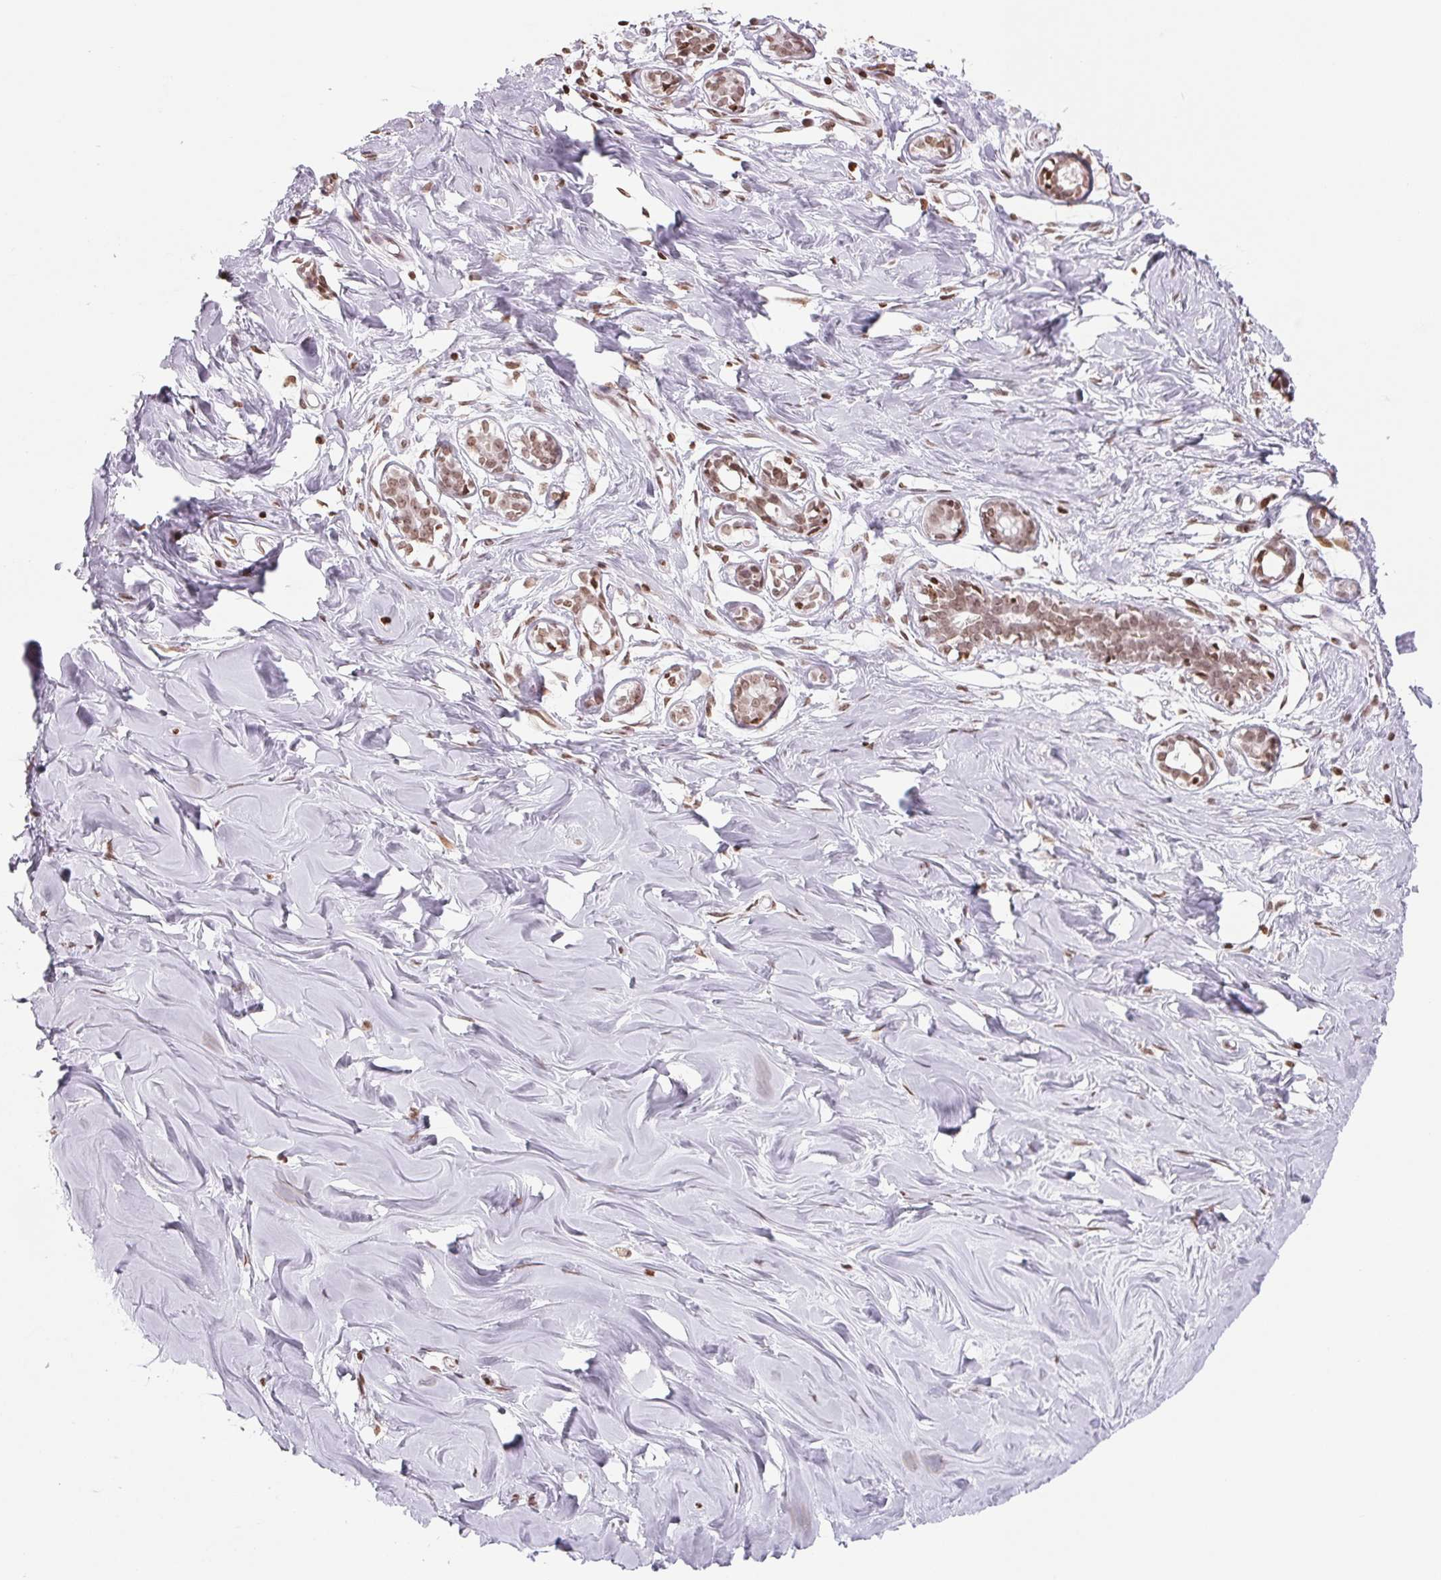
{"staining": {"intensity": "negative", "quantity": "none", "location": "none"}, "tissue": "breast", "cell_type": "Adipocytes", "image_type": "normal", "snomed": [{"axis": "morphology", "description": "Normal tissue, NOS"}, {"axis": "topography", "description": "Breast"}], "caption": "IHC histopathology image of benign breast stained for a protein (brown), which exhibits no expression in adipocytes.", "gene": "SMIM12", "patient": {"sex": "female", "age": 27}}